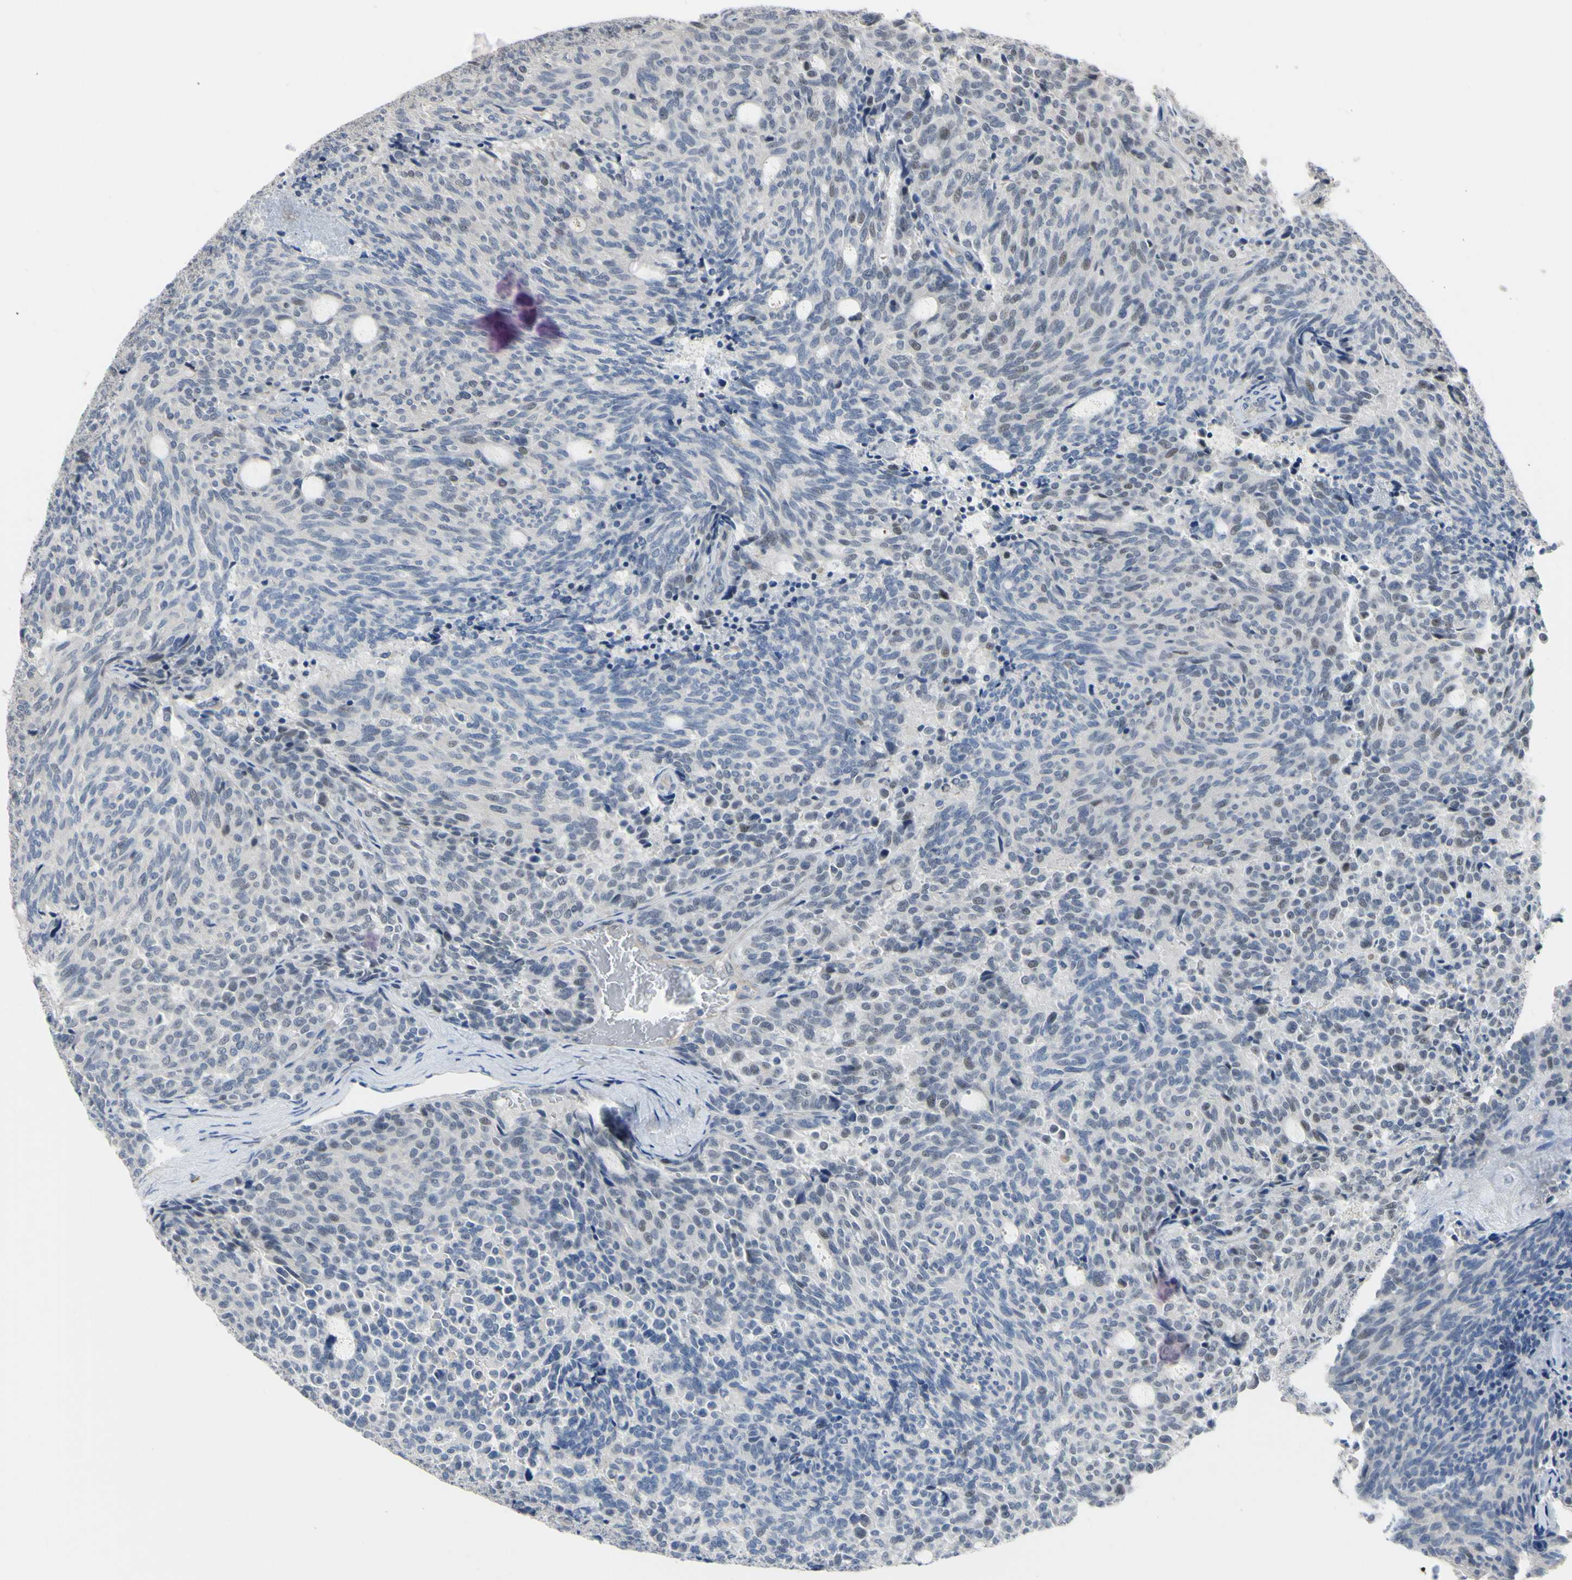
{"staining": {"intensity": "weak", "quantity": "<25%", "location": "nuclear"}, "tissue": "carcinoid", "cell_type": "Tumor cells", "image_type": "cancer", "snomed": [{"axis": "morphology", "description": "Carcinoid, malignant, NOS"}, {"axis": "topography", "description": "Pancreas"}], "caption": "This is an IHC histopathology image of malignant carcinoid. There is no expression in tumor cells.", "gene": "LHX9", "patient": {"sex": "female", "age": 54}}